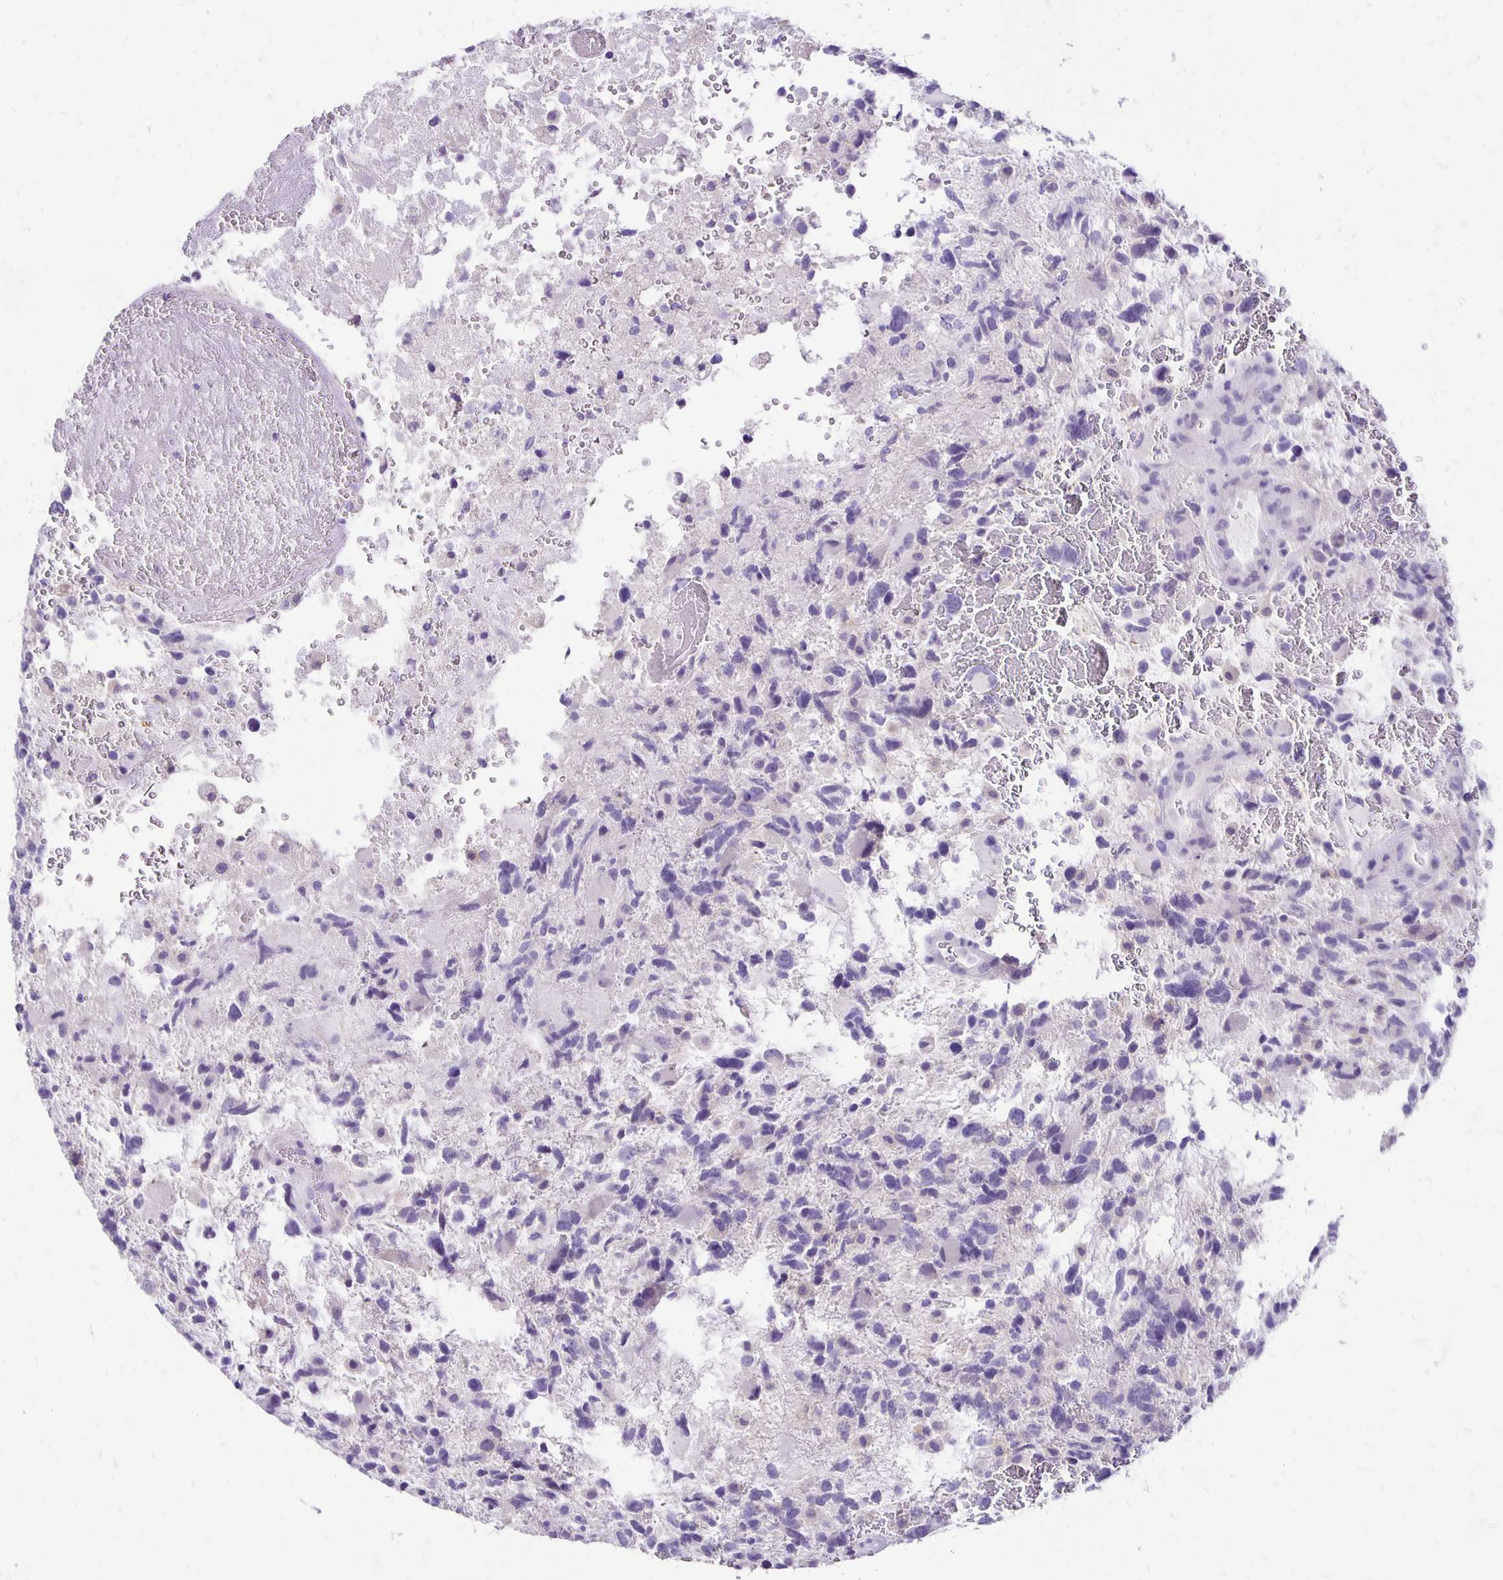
{"staining": {"intensity": "negative", "quantity": "none", "location": "none"}, "tissue": "glioma", "cell_type": "Tumor cells", "image_type": "cancer", "snomed": [{"axis": "morphology", "description": "Glioma, malignant, High grade"}, {"axis": "topography", "description": "Brain"}], "caption": "IHC of glioma shows no staining in tumor cells. (DAB IHC visualized using brightfield microscopy, high magnification).", "gene": "ANKRD45", "patient": {"sex": "female", "age": 71}}